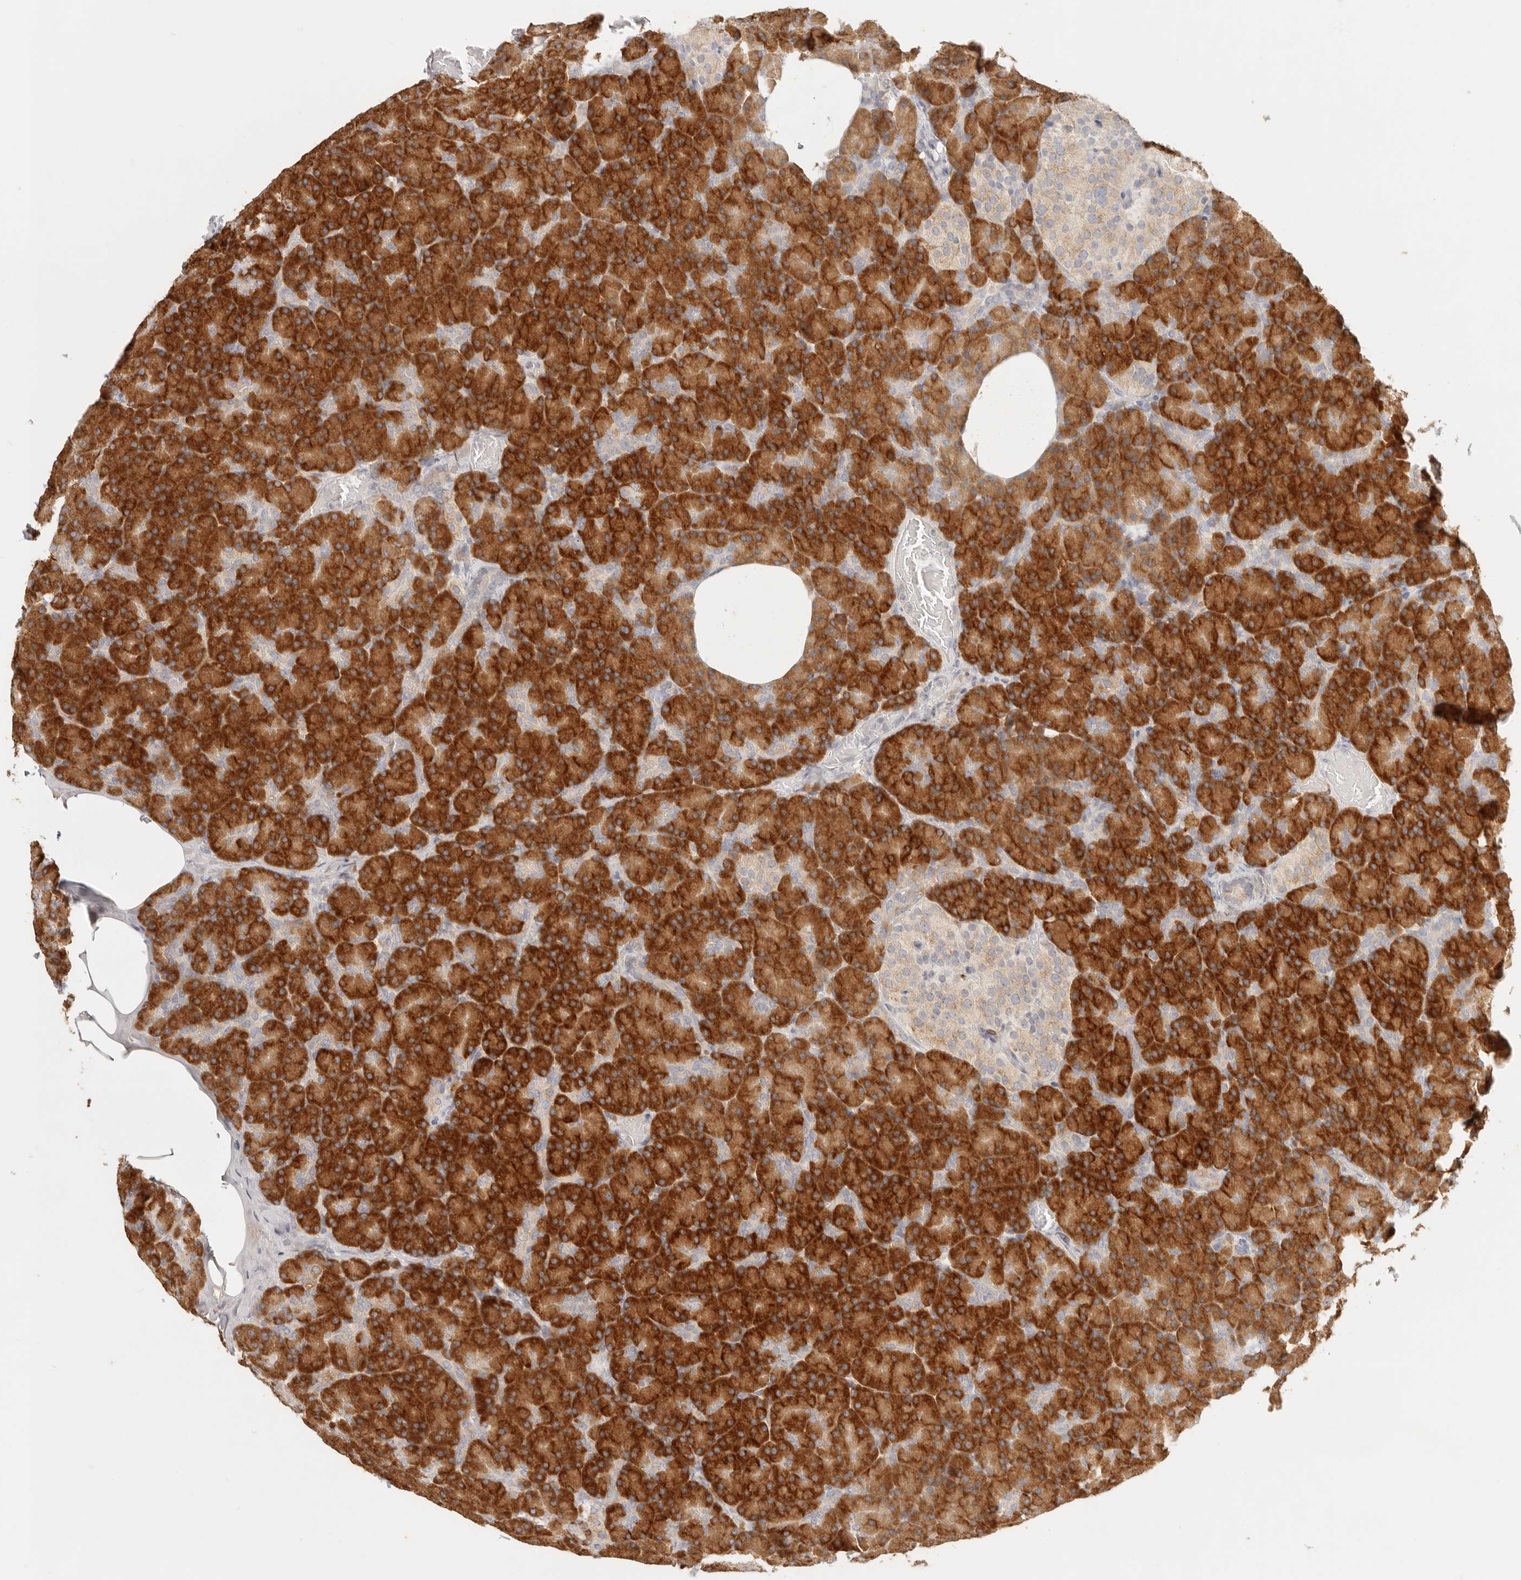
{"staining": {"intensity": "strong", "quantity": ">75%", "location": "cytoplasmic/membranous"}, "tissue": "pancreas", "cell_type": "Exocrine glandular cells", "image_type": "normal", "snomed": [{"axis": "morphology", "description": "Normal tissue, NOS"}, {"axis": "topography", "description": "Pancreas"}], "caption": "About >75% of exocrine glandular cells in unremarkable human pancreas show strong cytoplasmic/membranous protein staining as visualized by brown immunohistochemical staining.", "gene": "PABPC4", "patient": {"sex": "female", "age": 43}}